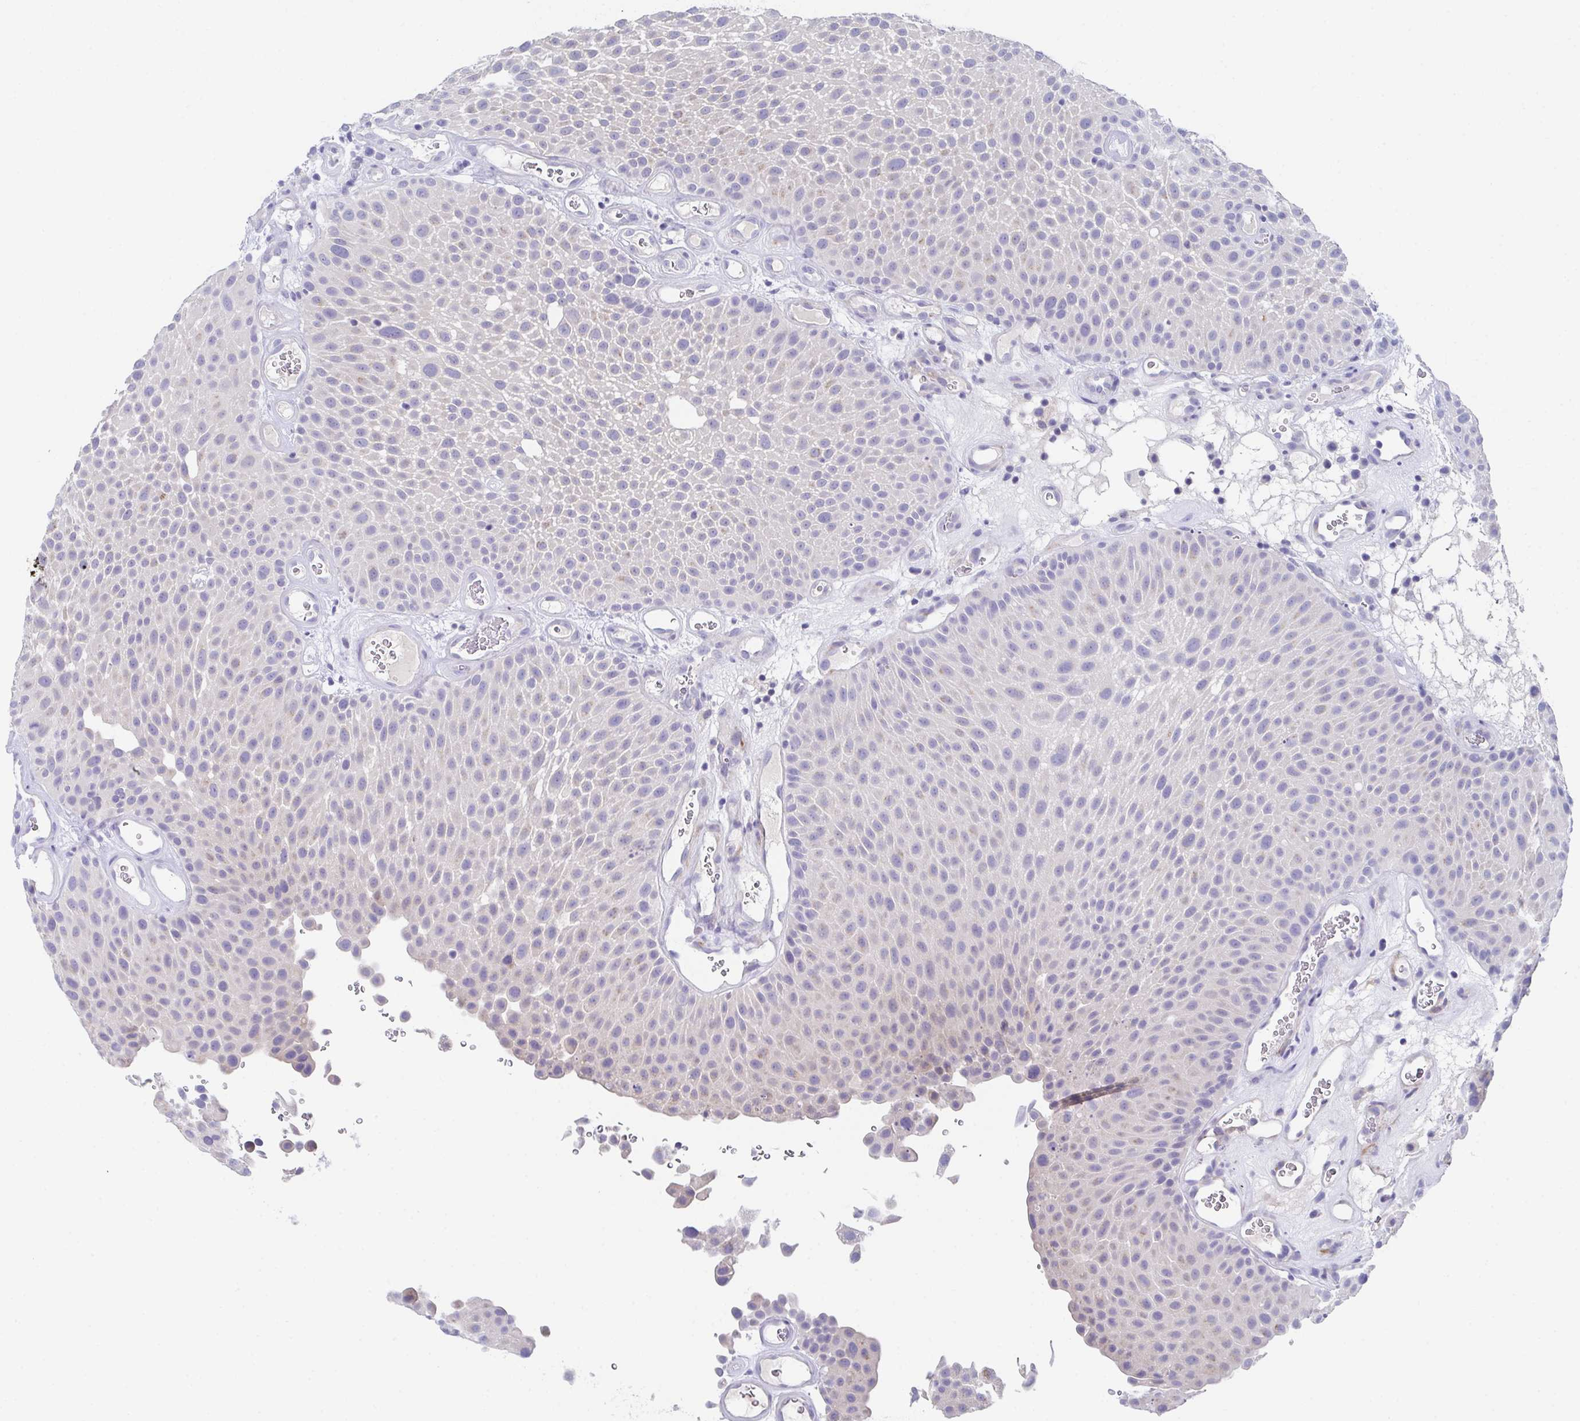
{"staining": {"intensity": "weak", "quantity": "<25%", "location": "cytoplasmic/membranous"}, "tissue": "urothelial cancer", "cell_type": "Tumor cells", "image_type": "cancer", "snomed": [{"axis": "morphology", "description": "Urothelial carcinoma, Low grade"}, {"axis": "topography", "description": "Urinary bladder"}], "caption": "The image demonstrates no staining of tumor cells in urothelial carcinoma (low-grade).", "gene": "SSC4D", "patient": {"sex": "male", "age": 72}}